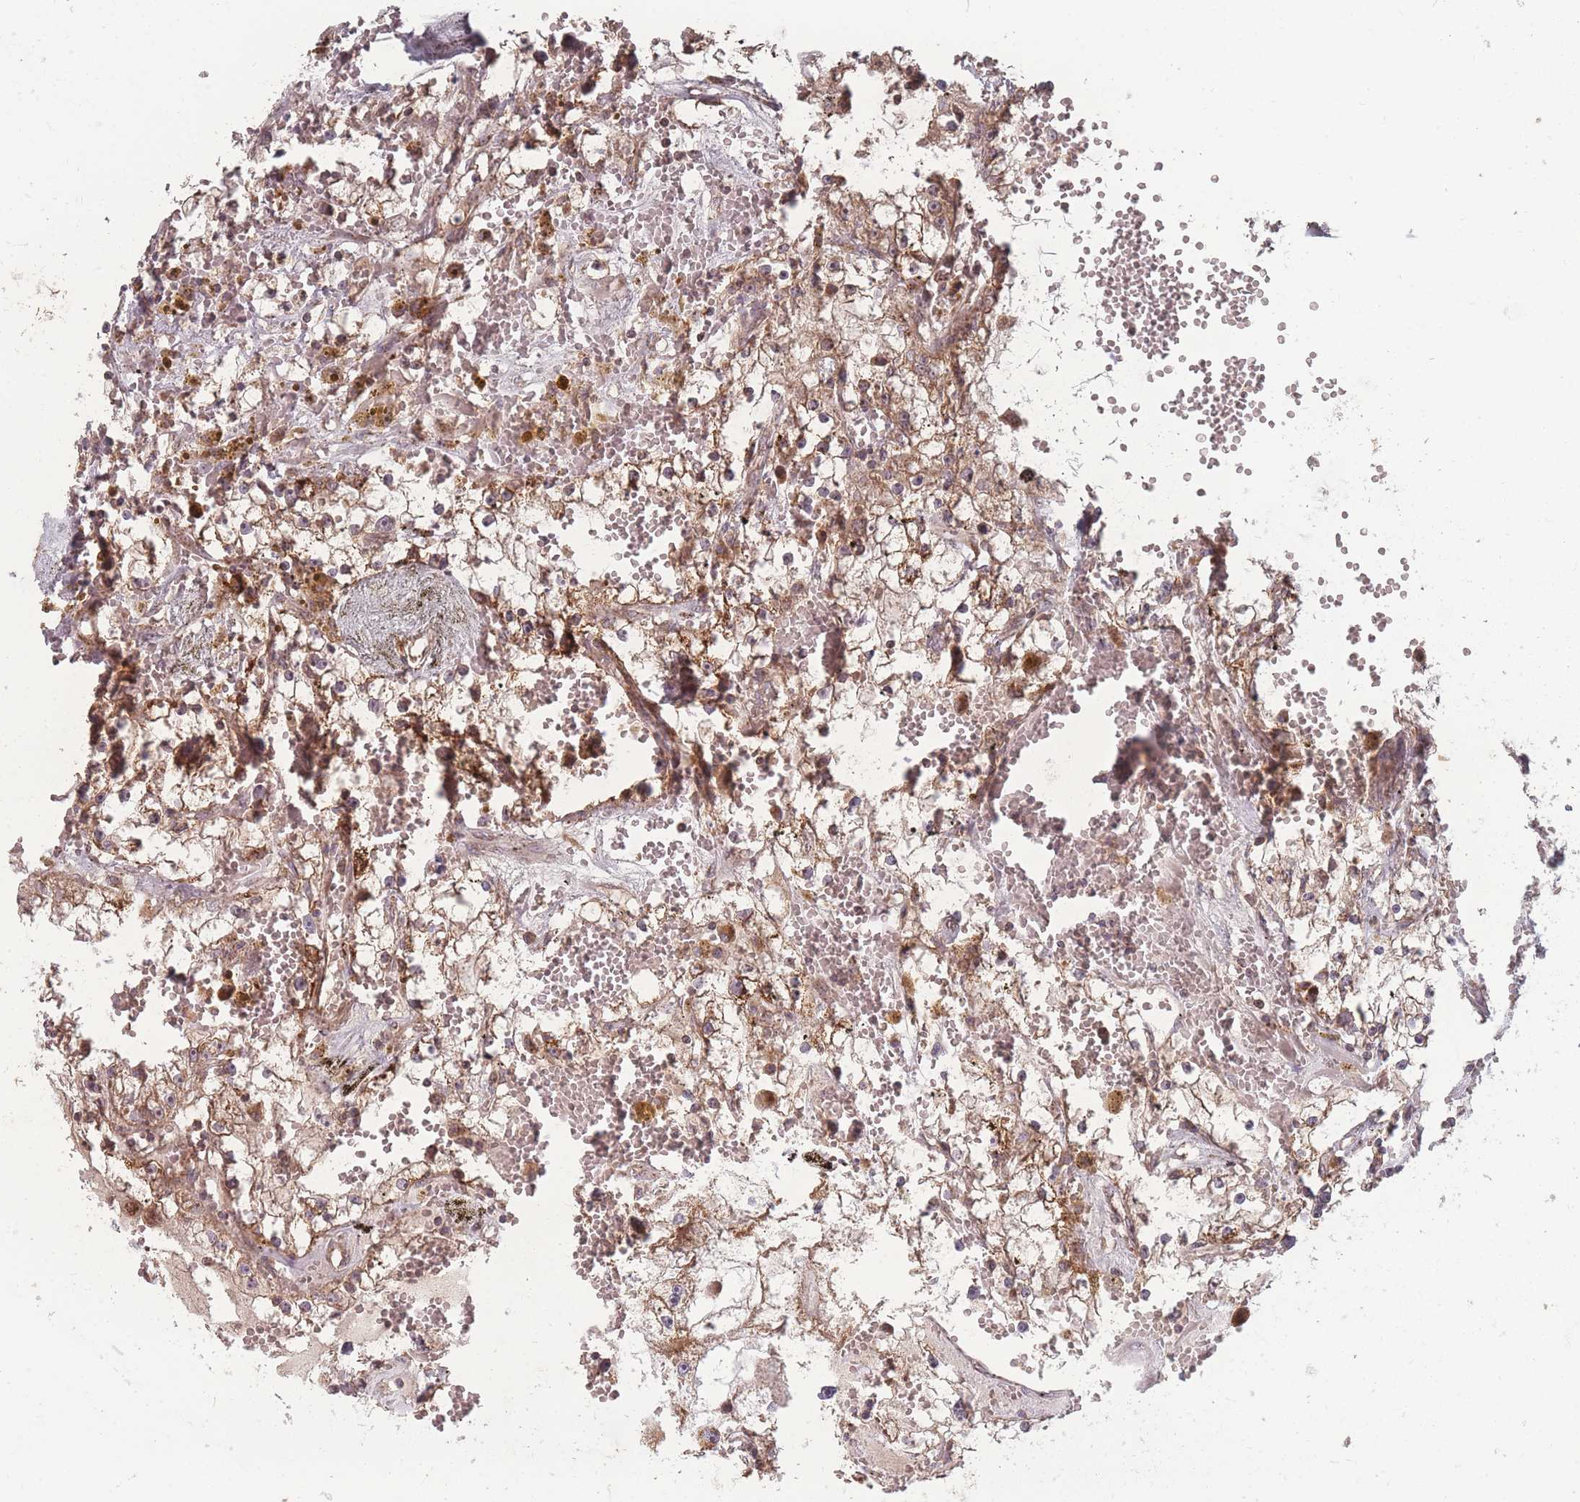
{"staining": {"intensity": "moderate", "quantity": ">75%", "location": "cytoplasmic/membranous"}, "tissue": "renal cancer", "cell_type": "Tumor cells", "image_type": "cancer", "snomed": [{"axis": "morphology", "description": "Adenocarcinoma, NOS"}, {"axis": "topography", "description": "Kidney"}], "caption": "The image displays immunohistochemical staining of adenocarcinoma (renal). There is moderate cytoplasmic/membranous expression is present in about >75% of tumor cells. The staining was performed using DAB, with brown indicating positive protein expression. Nuclei are stained blue with hematoxylin.", "gene": "LYRM7", "patient": {"sex": "male", "age": 56}}